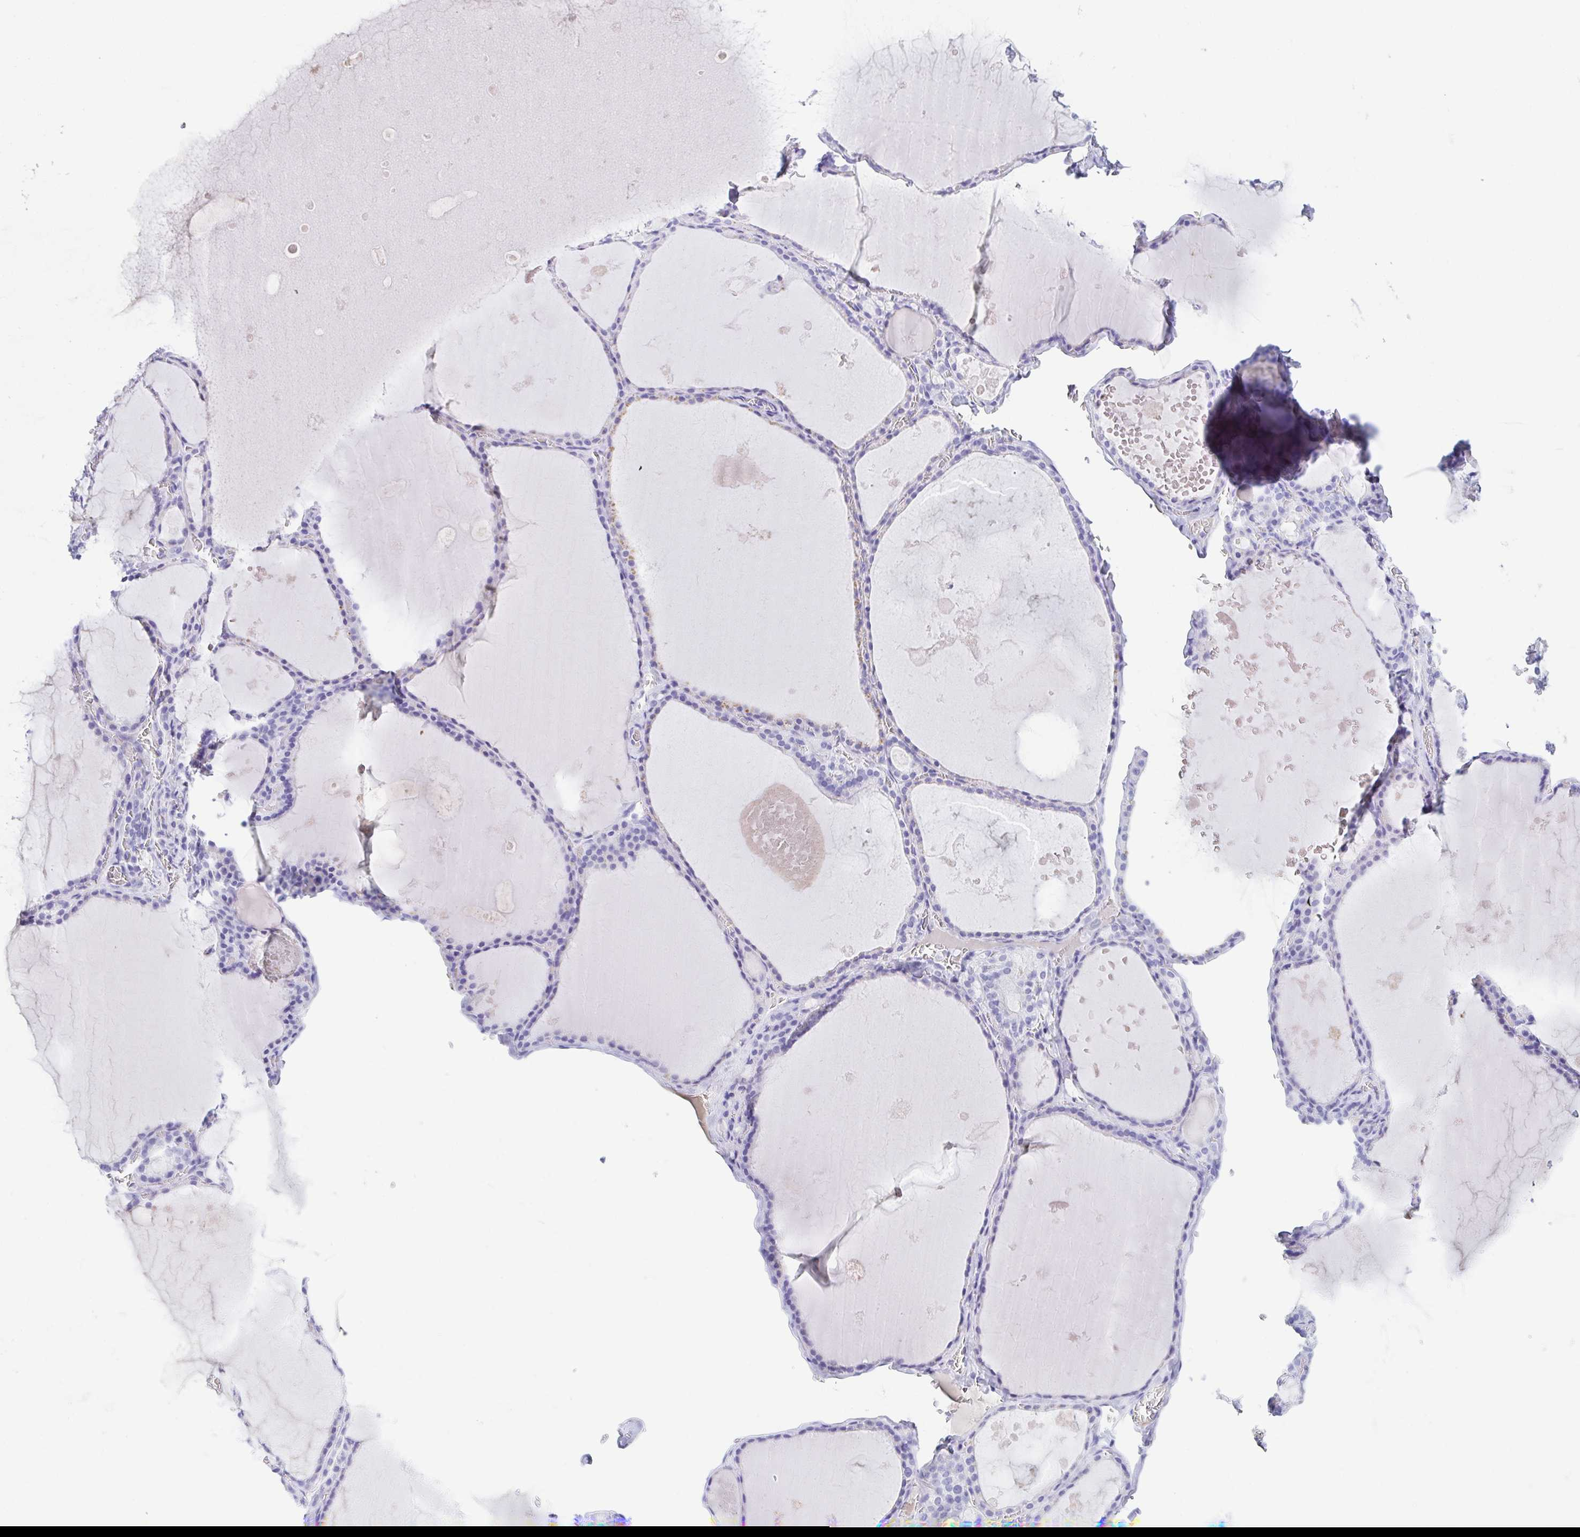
{"staining": {"intensity": "negative", "quantity": "none", "location": "none"}, "tissue": "thyroid gland", "cell_type": "Glandular cells", "image_type": "normal", "snomed": [{"axis": "morphology", "description": "Normal tissue, NOS"}, {"axis": "topography", "description": "Thyroid gland"}], "caption": "DAB immunohistochemical staining of benign human thyroid gland exhibits no significant expression in glandular cells.", "gene": "GKN1", "patient": {"sex": "male", "age": 56}}